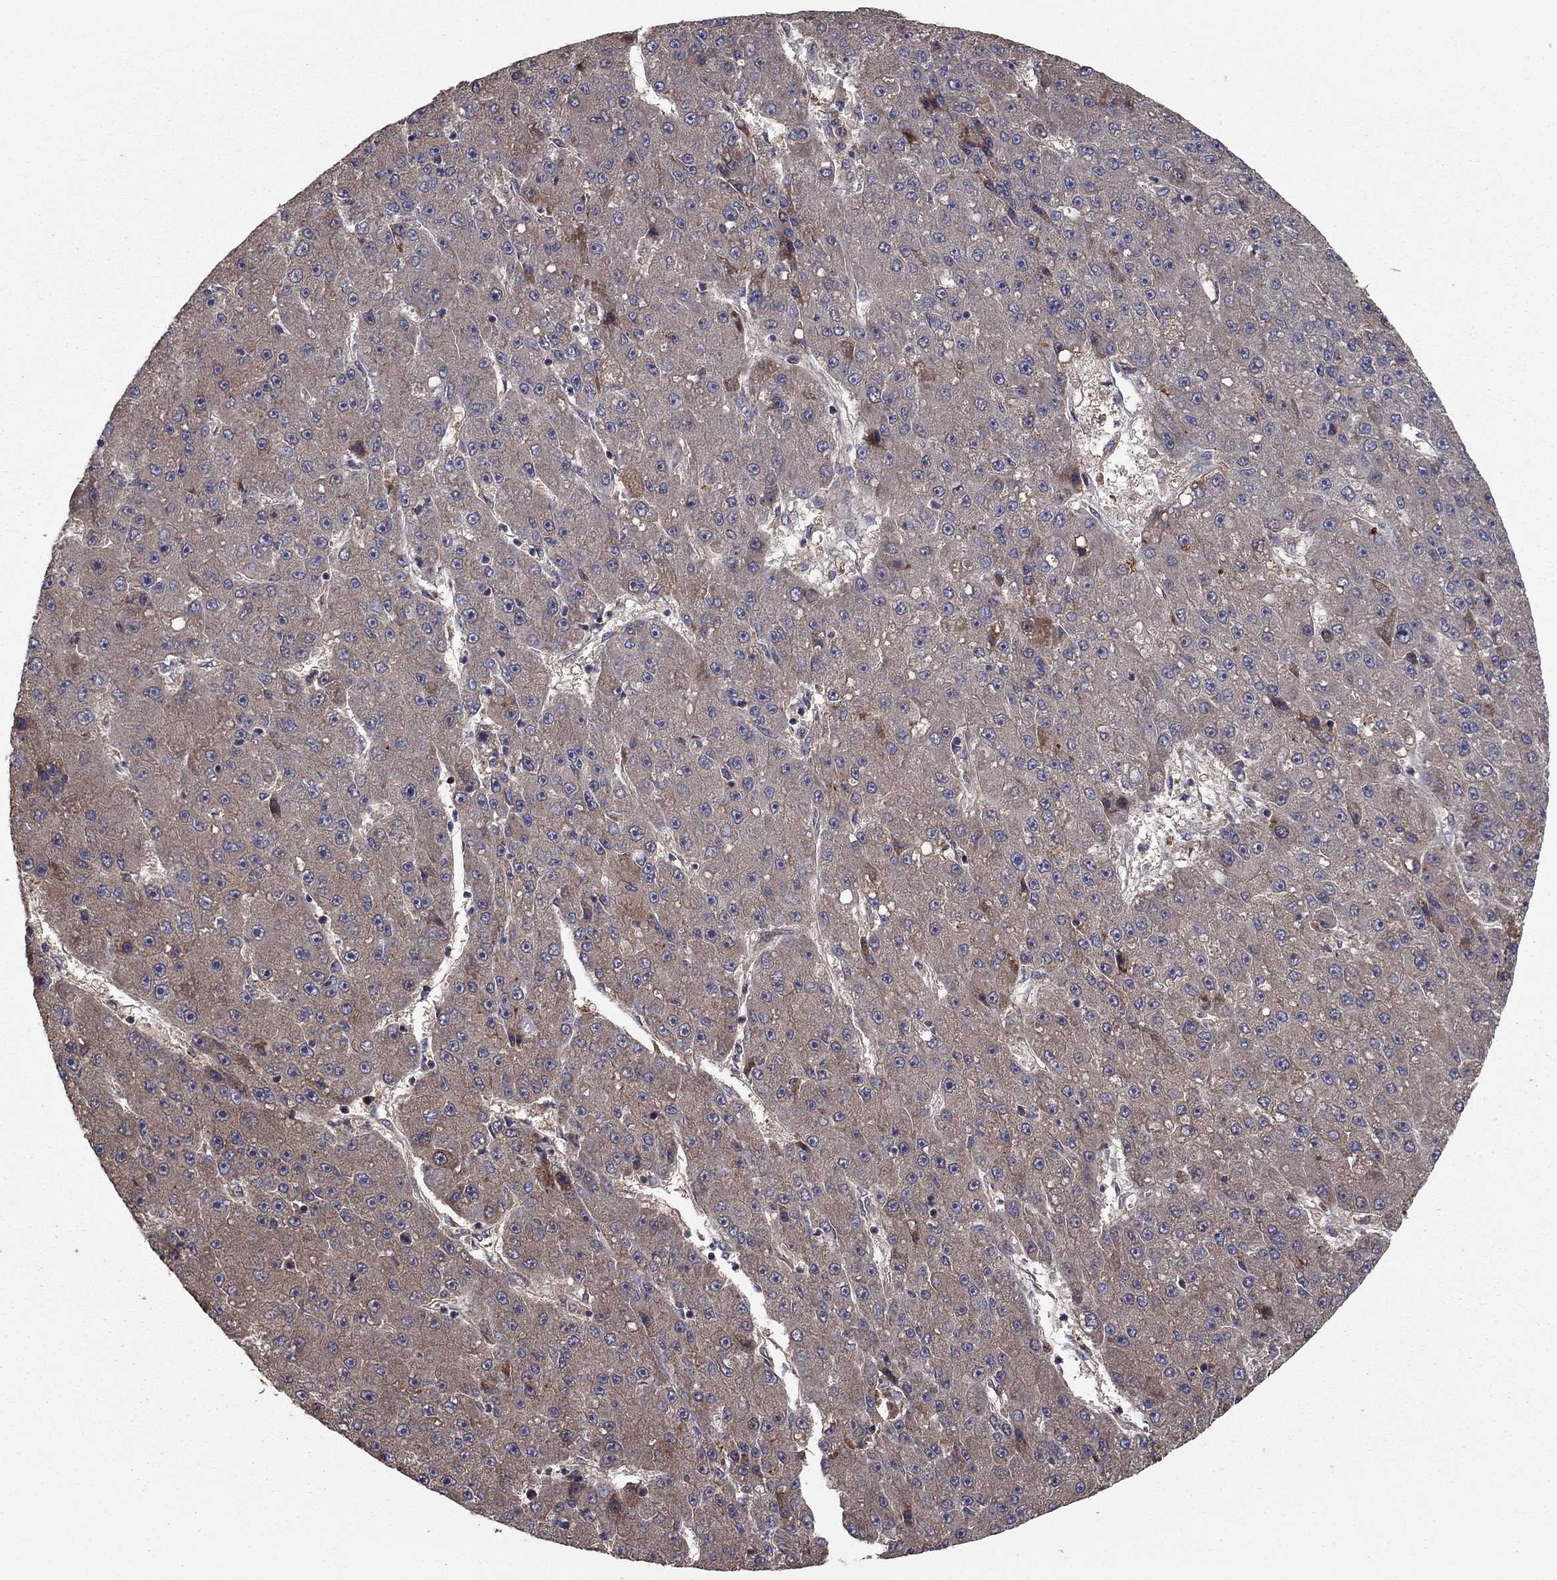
{"staining": {"intensity": "moderate", "quantity": "<25%", "location": "cytoplasmic/membranous"}, "tissue": "liver cancer", "cell_type": "Tumor cells", "image_type": "cancer", "snomed": [{"axis": "morphology", "description": "Carcinoma, Hepatocellular, NOS"}, {"axis": "topography", "description": "Liver"}], "caption": "DAB immunohistochemical staining of hepatocellular carcinoma (liver) demonstrates moderate cytoplasmic/membranous protein staining in about <25% of tumor cells.", "gene": "BABAM2", "patient": {"sex": "male", "age": 67}}